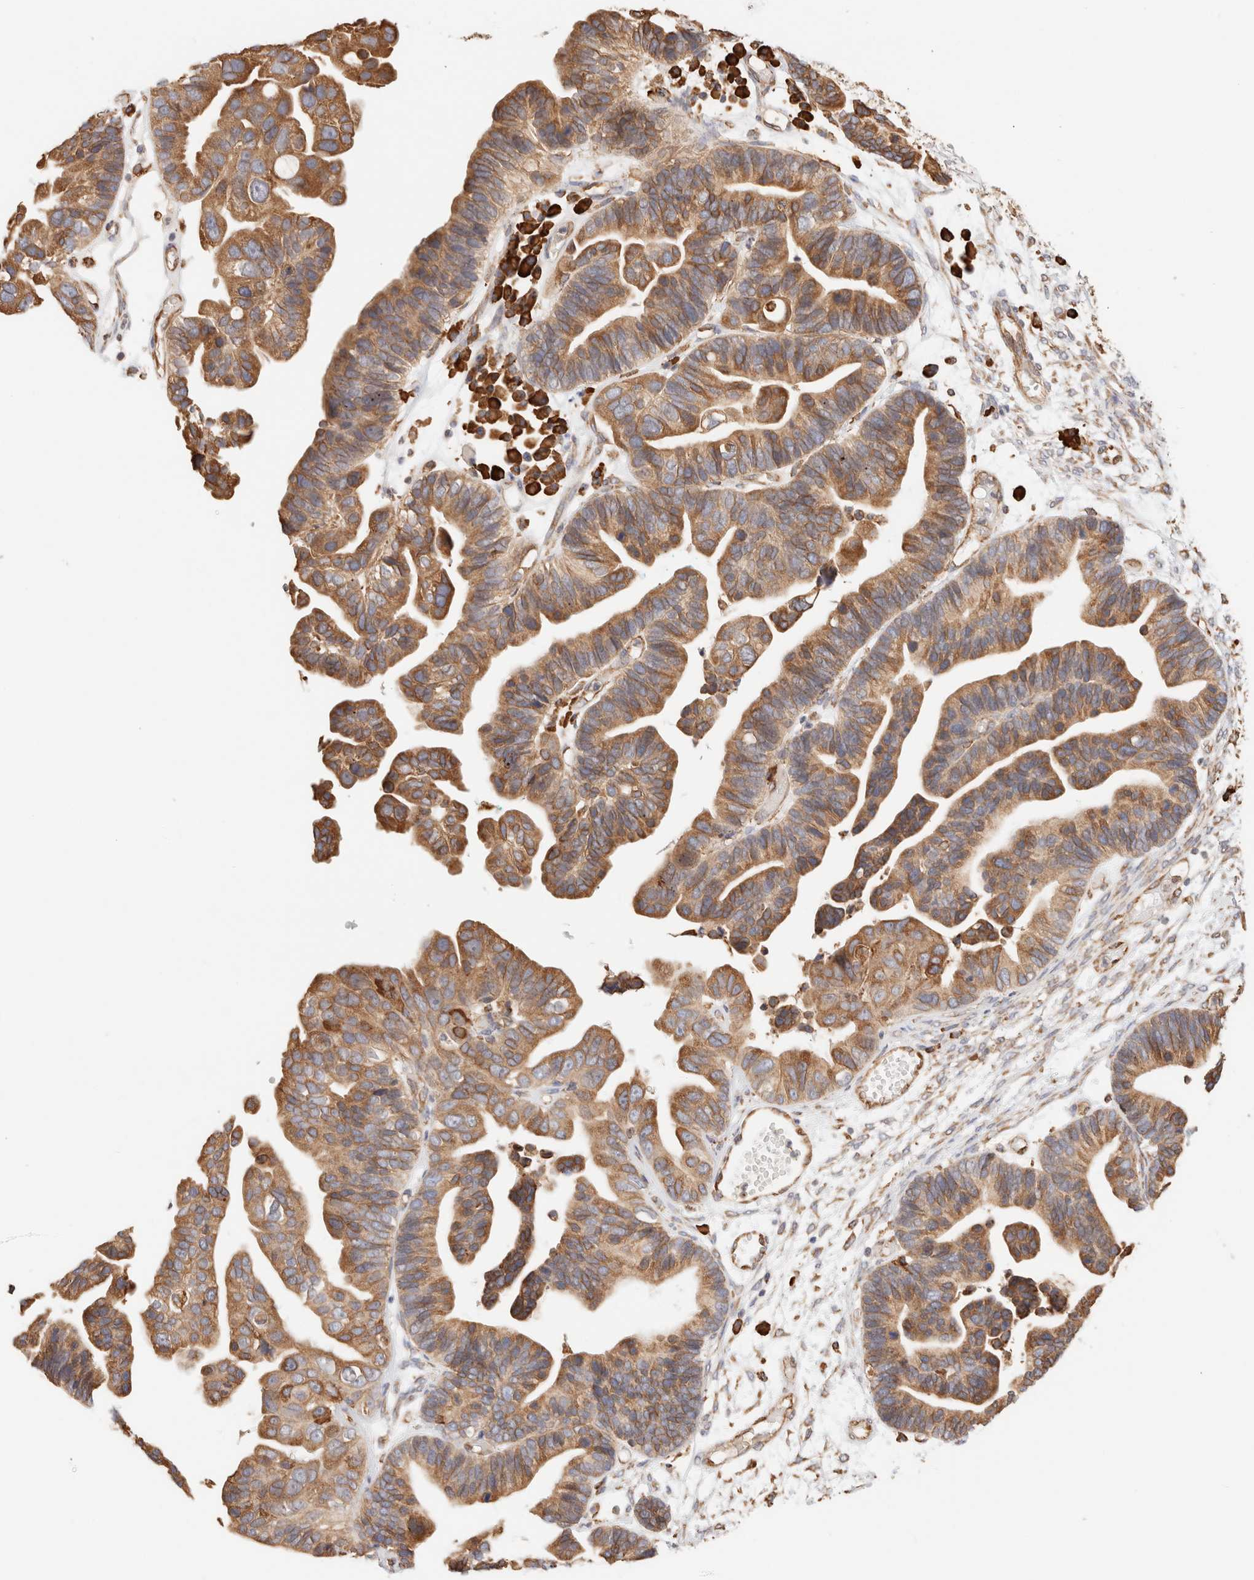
{"staining": {"intensity": "moderate", "quantity": ">75%", "location": "cytoplasmic/membranous"}, "tissue": "ovarian cancer", "cell_type": "Tumor cells", "image_type": "cancer", "snomed": [{"axis": "morphology", "description": "Cystadenocarcinoma, serous, NOS"}, {"axis": "topography", "description": "Ovary"}], "caption": "Protein expression by immunohistochemistry displays moderate cytoplasmic/membranous expression in about >75% of tumor cells in ovarian cancer (serous cystadenocarcinoma).", "gene": "FER", "patient": {"sex": "female", "age": 56}}